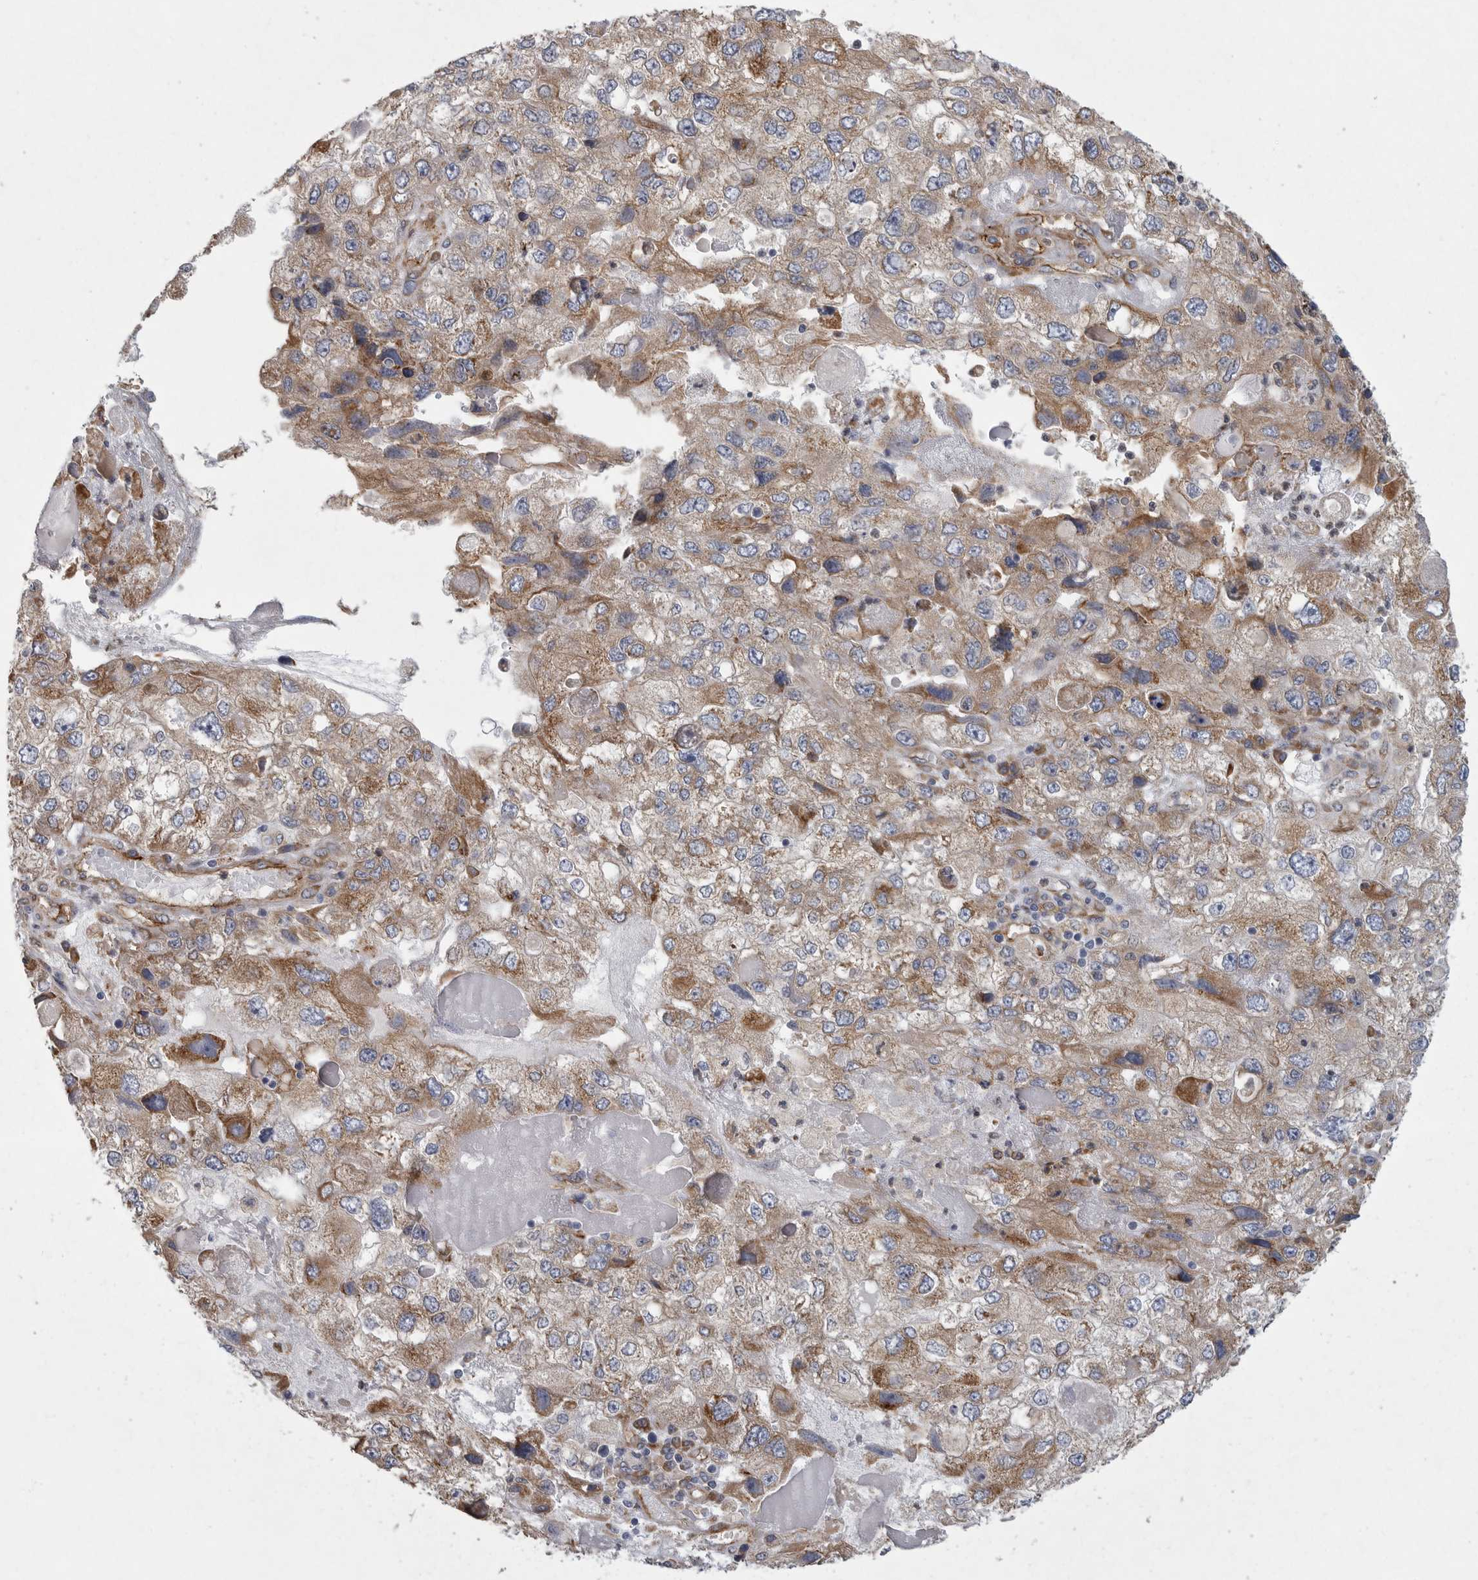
{"staining": {"intensity": "moderate", "quantity": ">75%", "location": "cytoplasmic/membranous"}, "tissue": "endometrial cancer", "cell_type": "Tumor cells", "image_type": "cancer", "snomed": [{"axis": "morphology", "description": "Adenocarcinoma, NOS"}, {"axis": "topography", "description": "Endometrium"}], "caption": "A brown stain labels moderate cytoplasmic/membranous expression of a protein in endometrial adenocarcinoma tumor cells. The staining was performed using DAB, with brown indicating positive protein expression. Nuclei are stained blue with hematoxylin.", "gene": "MINPP1", "patient": {"sex": "female", "age": 49}}